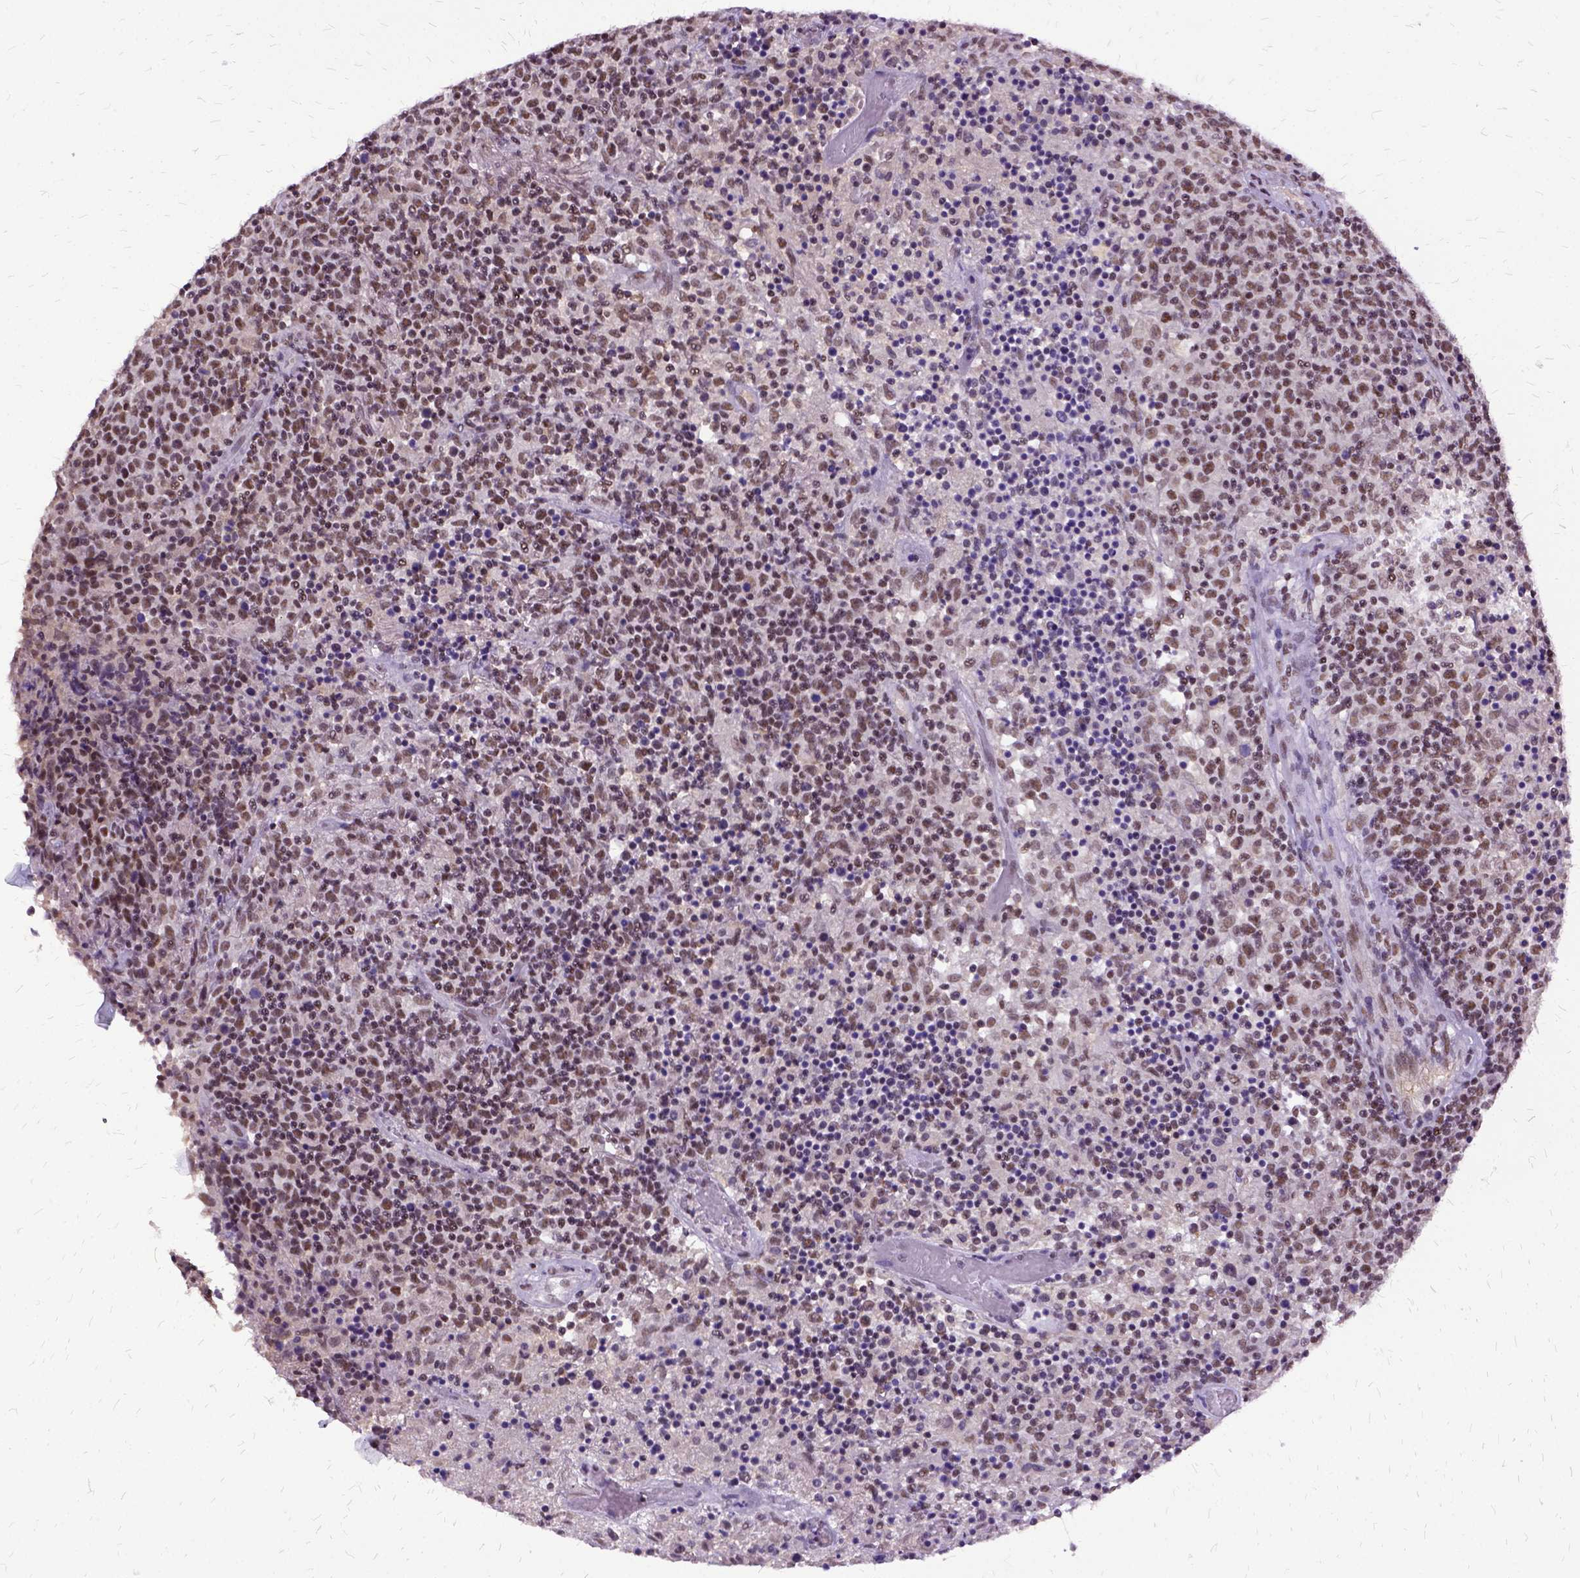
{"staining": {"intensity": "moderate", "quantity": ">75%", "location": "nuclear"}, "tissue": "lymphoma", "cell_type": "Tumor cells", "image_type": "cancer", "snomed": [{"axis": "morphology", "description": "Malignant lymphoma, non-Hodgkin's type, High grade"}, {"axis": "topography", "description": "Lung"}], "caption": "Protein staining reveals moderate nuclear positivity in approximately >75% of tumor cells in malignant lymphoma, non-Hodgkin's type (high-grade).", "gene": "SETD1A", "patient": {"sex": "male", "age": 79}}